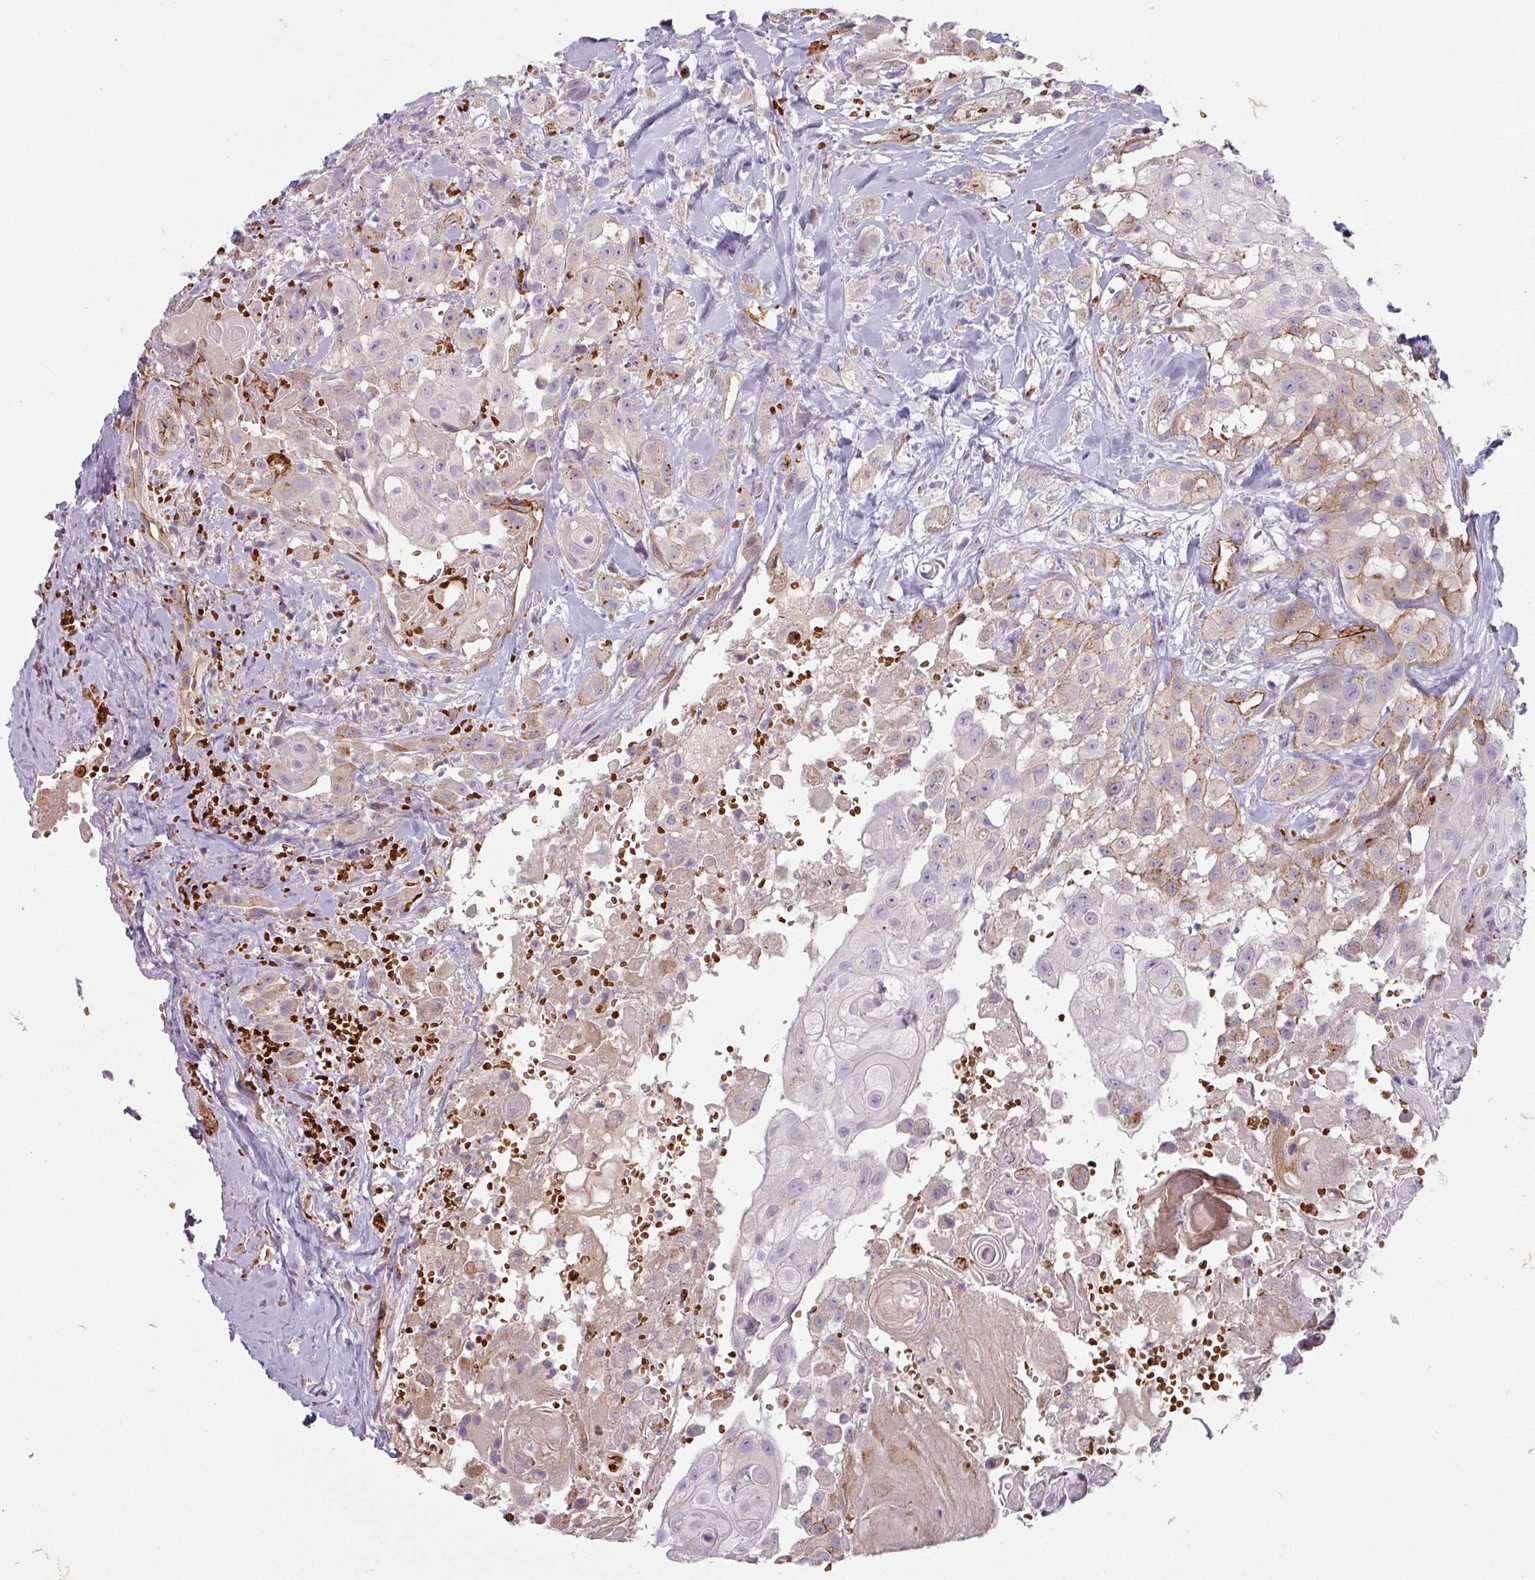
{"staining": {"intensity": "weak", "quantity": "<25%", "location": "cytoplasmic/membranous"}, "tissue": "head and neck cancer", "cell_type": "Tumor cells", "image_type": "cancer", "snomed": [{"axis": "morphology", "description": "Squamous cell carcinoma, NOS"}, {"axis": "topography", "description": "Head-Neck"}], "caption": "DAB (3,3'-diaminobenzidine) immunohistochemical staining of head and neck cancer (squamous cell carcinoma) displays no significant positivity in tumor cells.", "gene": "PRODH2", "patient": {"sex": "male", "age": 83}}